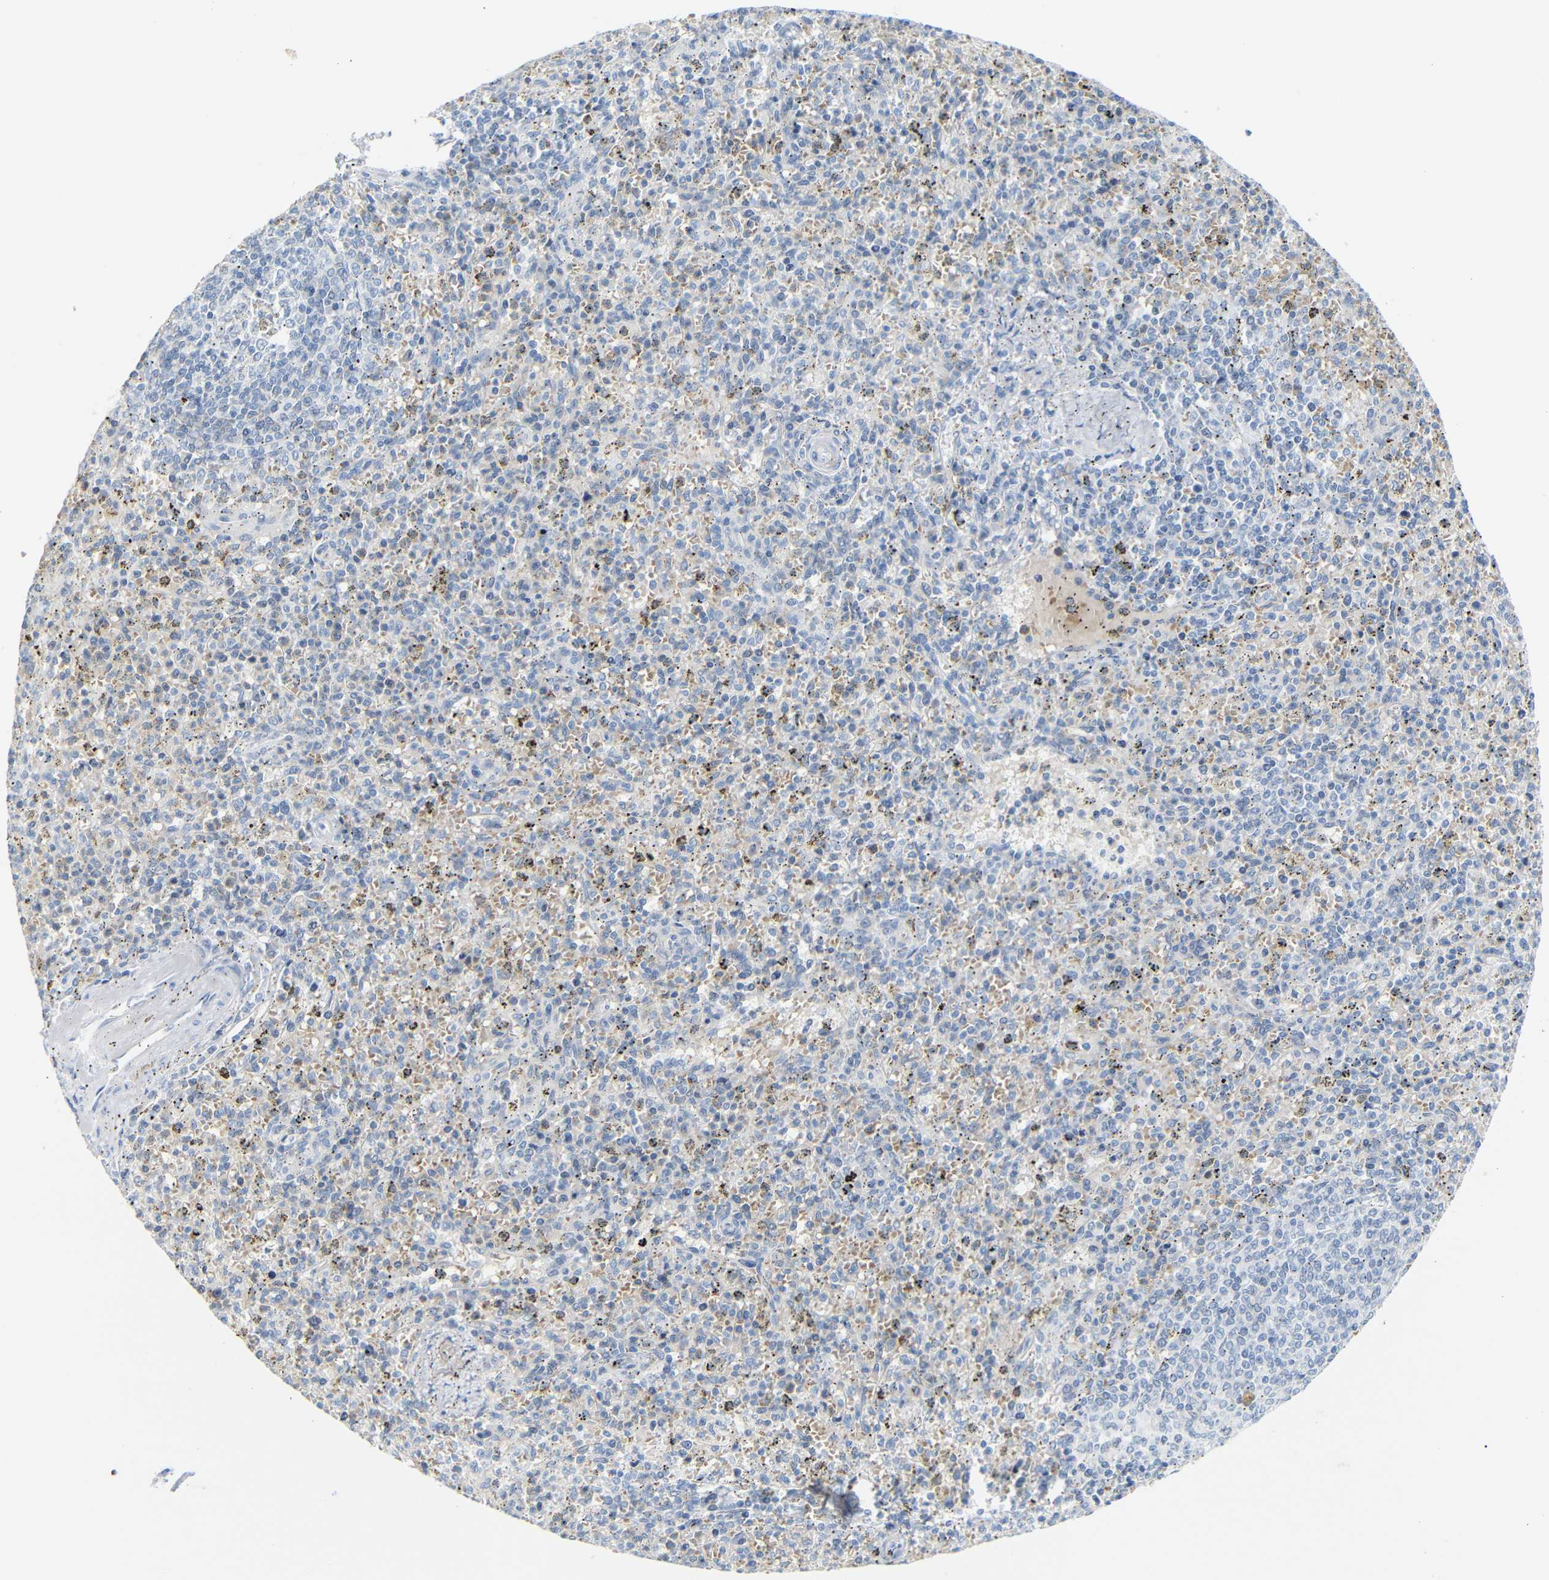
{"staining": {"intensity": "negative", "quantity": "none", "location": "none"}, "tissue": "spleen", "cell_type": "Cells in red pulp", "image_type": "normal", "snomed": [{"axis": "morphology", "description": "Normal tissue, NOS"}, {"axis": "topography", "description": "Spleen"}], "caption": "Image shows no significant protein staining in cells in red pulp of normal spleen.", "gene": "DYNAP", "patient": {"sex": "male", "age": 72}}